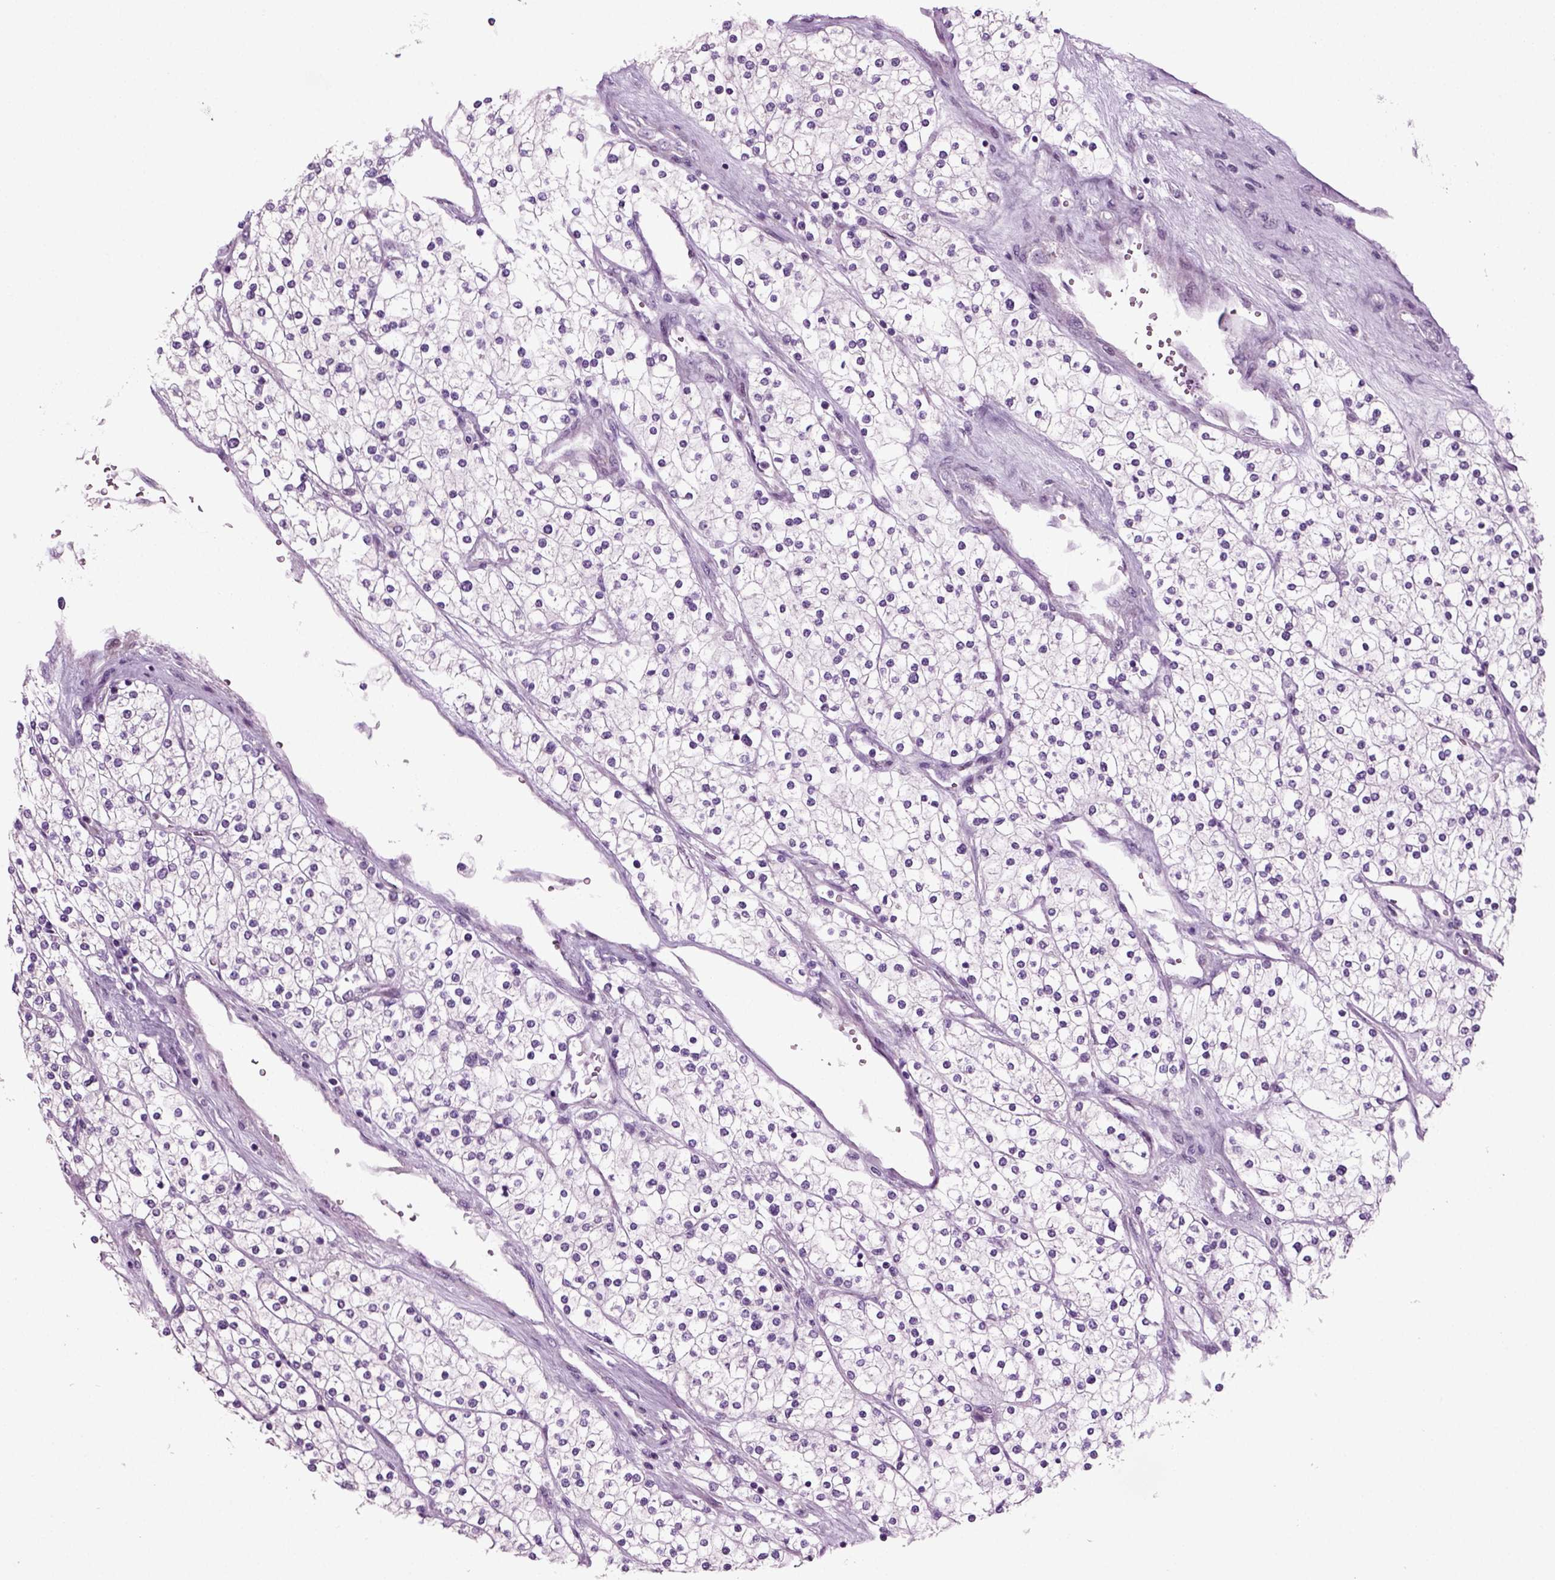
{"staining": {"intensity": "negative", "quantity": "none", "location": "none"}, "tissue": "renal cancer", "cell_type": "Tumor cells", "image_type": "cancer", "snomed": [{"axis": "morphology", "description": "Adenocarcinoma, NOS"}, {"axis": "topography", "description": "Kidney"}], "caption": "The histopathology image displays no significant positivity in tumor cells of renal cancer. (DAB IHC with hematoxylin counter stain).", "gene": "ARID3A", "patient": {"sex": "male", "age": 80}}